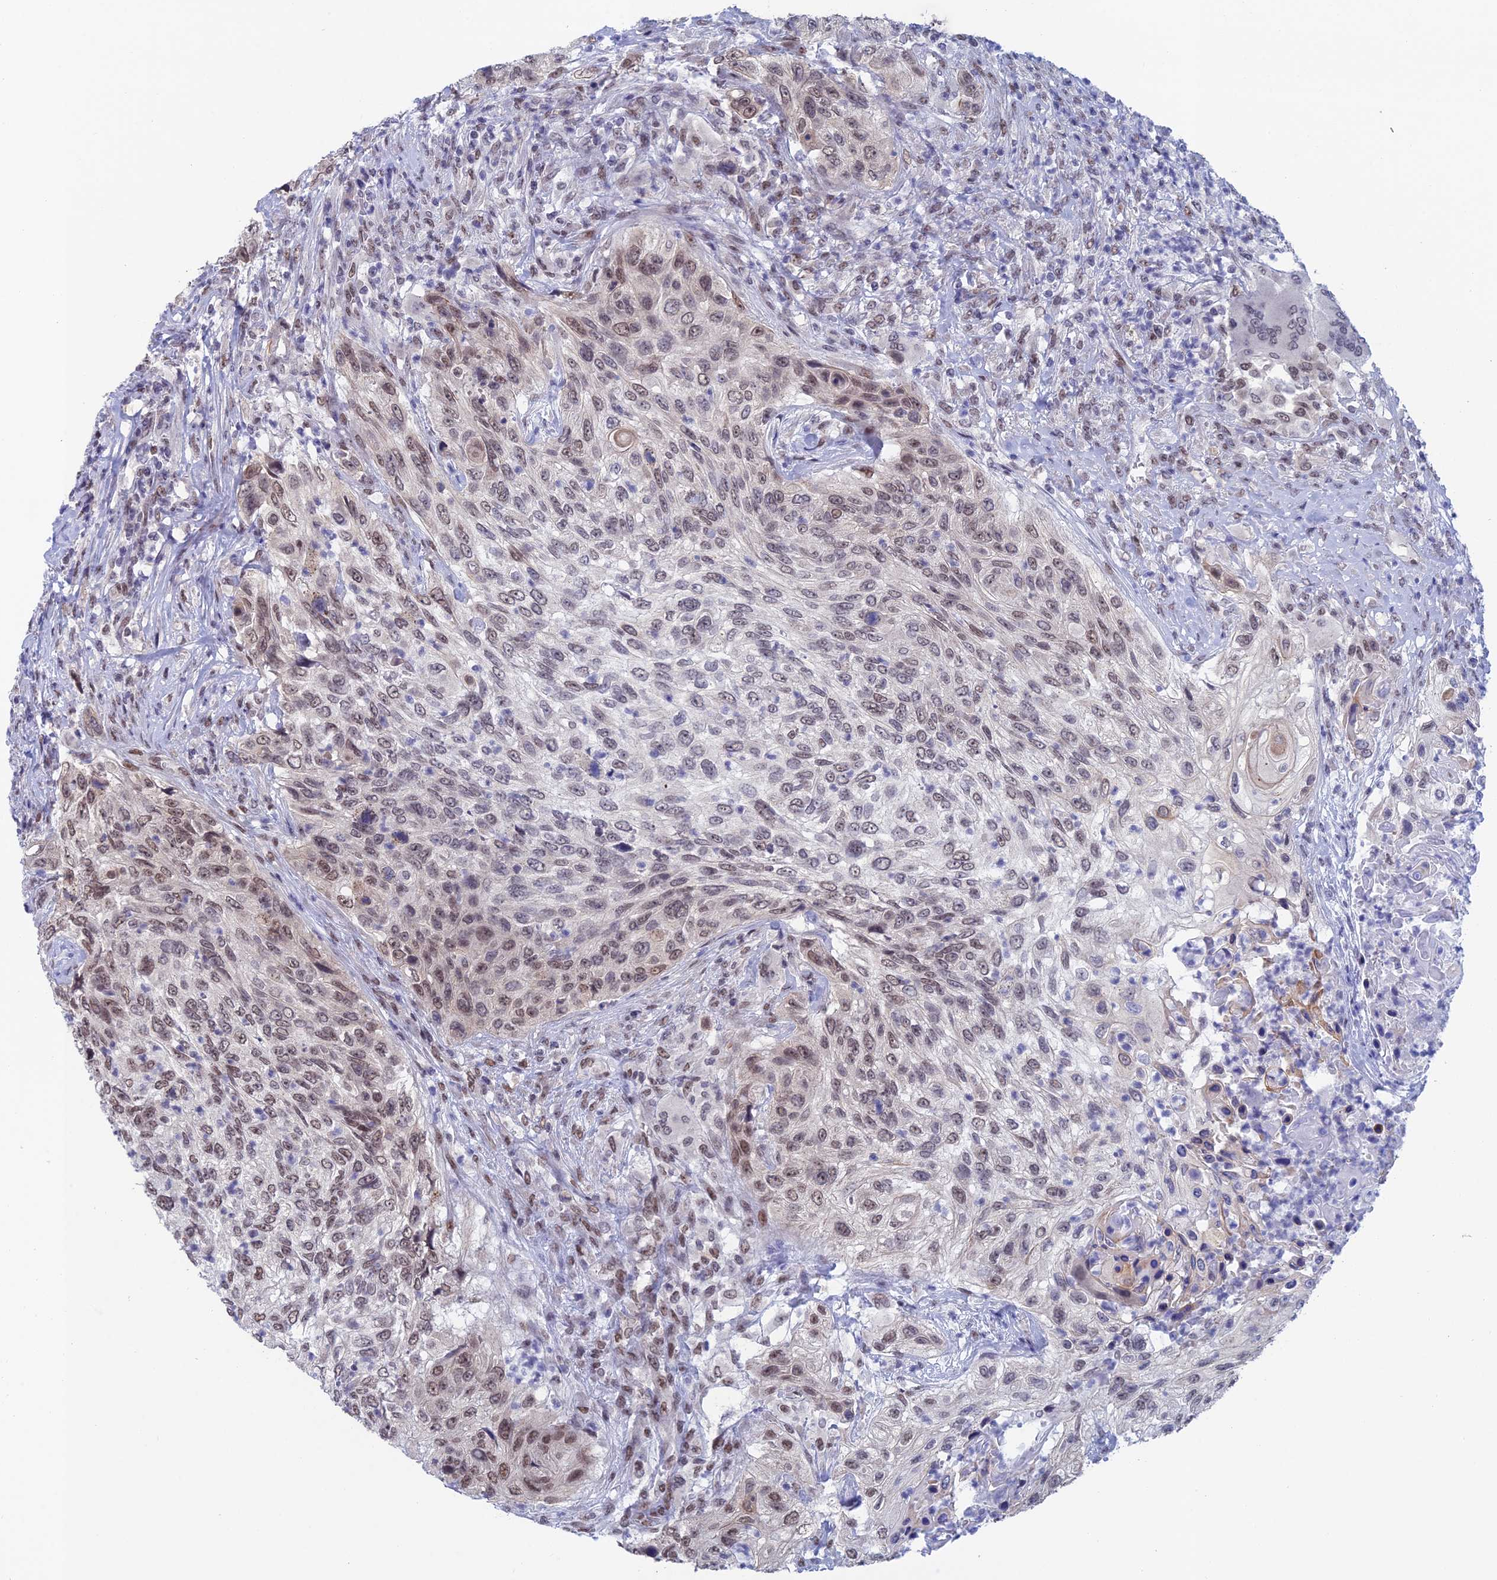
{"staining": {"intensity": "moderate", "quantity": "25%-75%", "location": "nuclear"}, "tissue": "urothelial cancer", "cell_type": "Tumor cells", "image_type": "cancer", "snomed": [{"axis": "morphology", "description": "Urothelial carcinoma, High grade"}, {"axis": "topography", "description": "Urinary bladder"}], "caption": "Tumor cells exhibit moderate nuclear positivity in approximately 25%-75% of cells in urothelial carcinoma (high-grade).", "gene": "NABP2", "patient": {"sex": "female", "age": 60}}